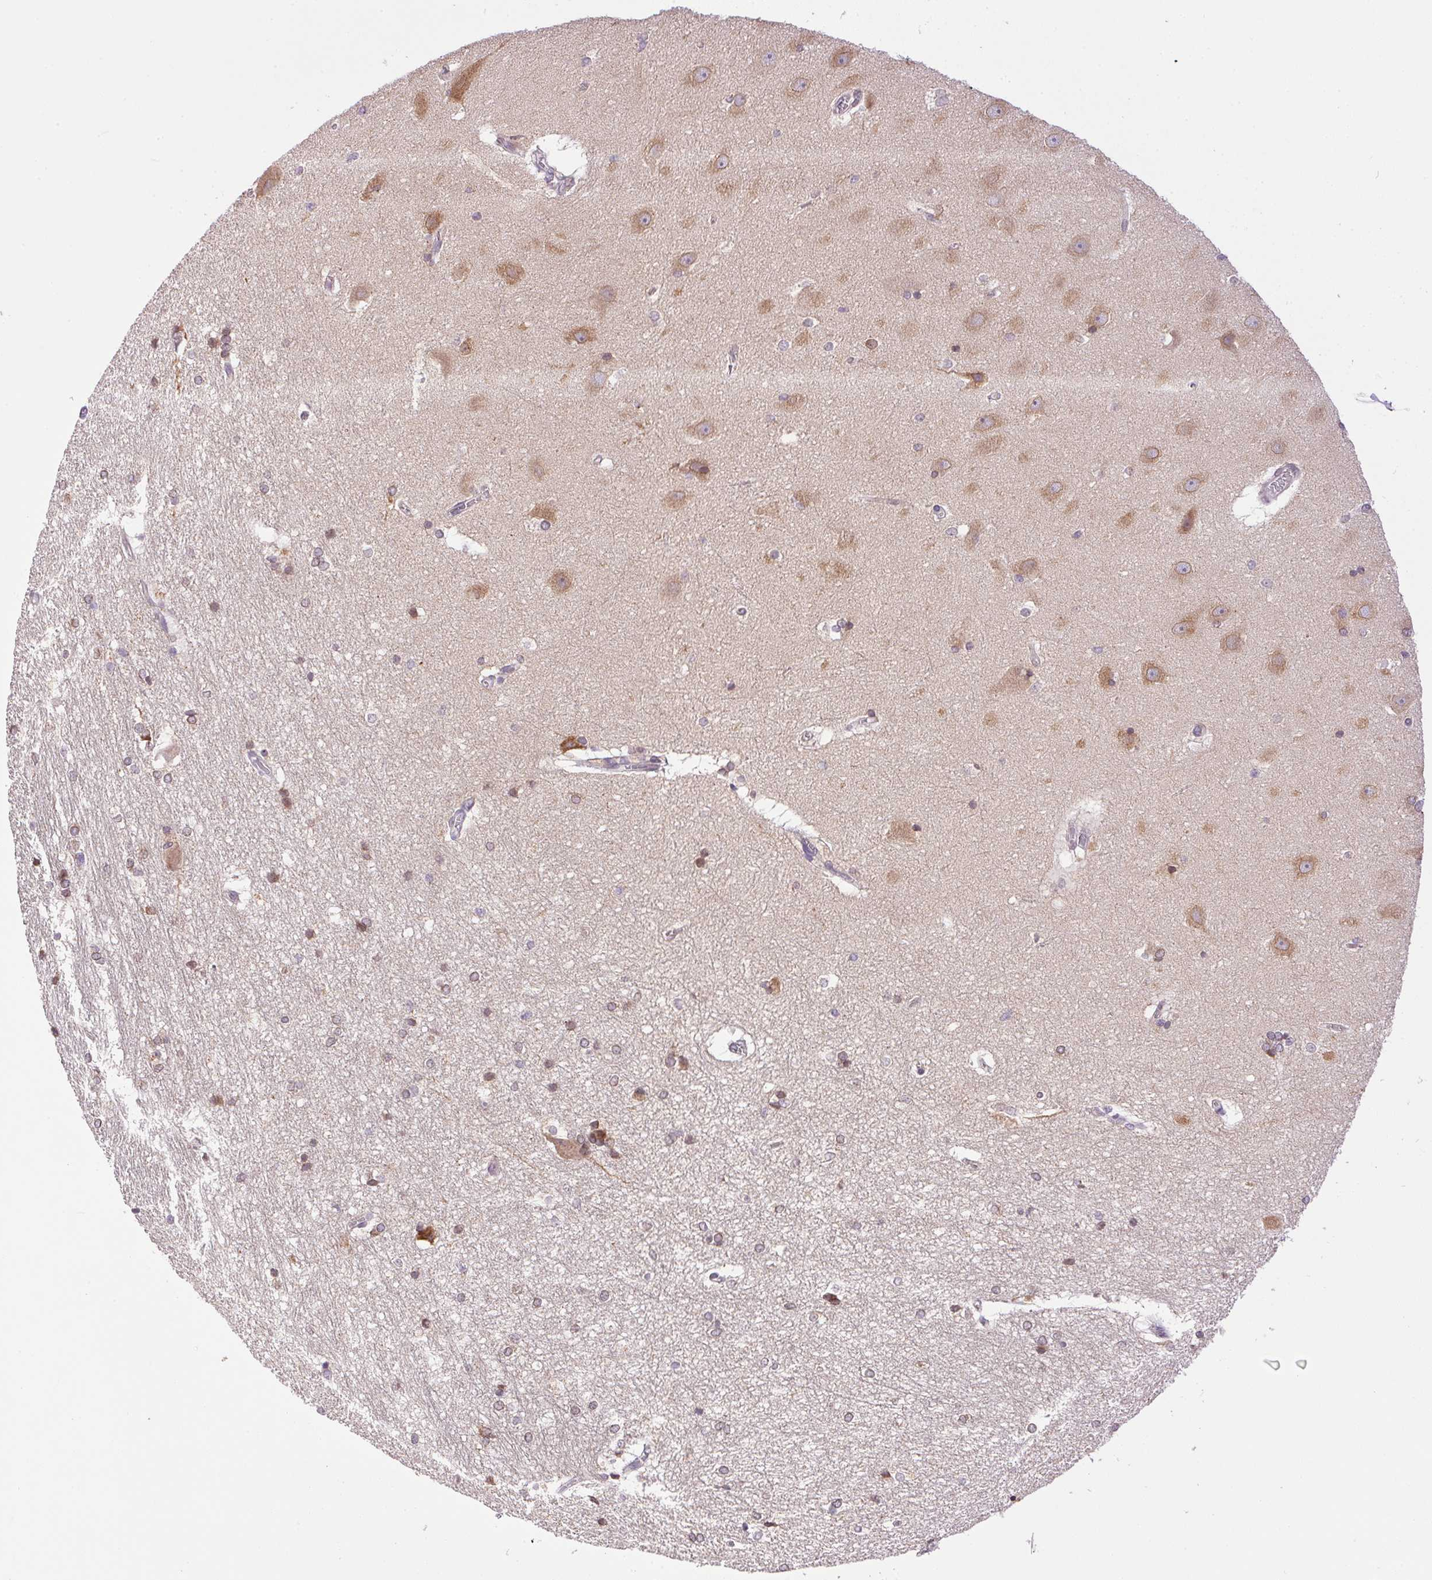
{"staining": {"intensity": "moderate", "quantity": "<25%", "location": "cytoplasmic/membranous"}, "tissue": "hippocampus", "cell_type": "Glial cells", "image_type": "normal", "snomed": [{"axis": "morphology", "description": "Normal tissue, NOS"}, {"axis": "topography", "description": "Cerebral cortex"}, {"axis": "topography", "description": "Hippocampus"}], "caption": "Brown immunohistochemical staining in benign human hippocampus demonstrates moderate cytoplasmic/membranous staining in about <25% of glial cells. (DAB IHC with brightfield microscopy, high magnification).", "gene": "SMIM13", "patient": {"sex": "female", "age": 19}}